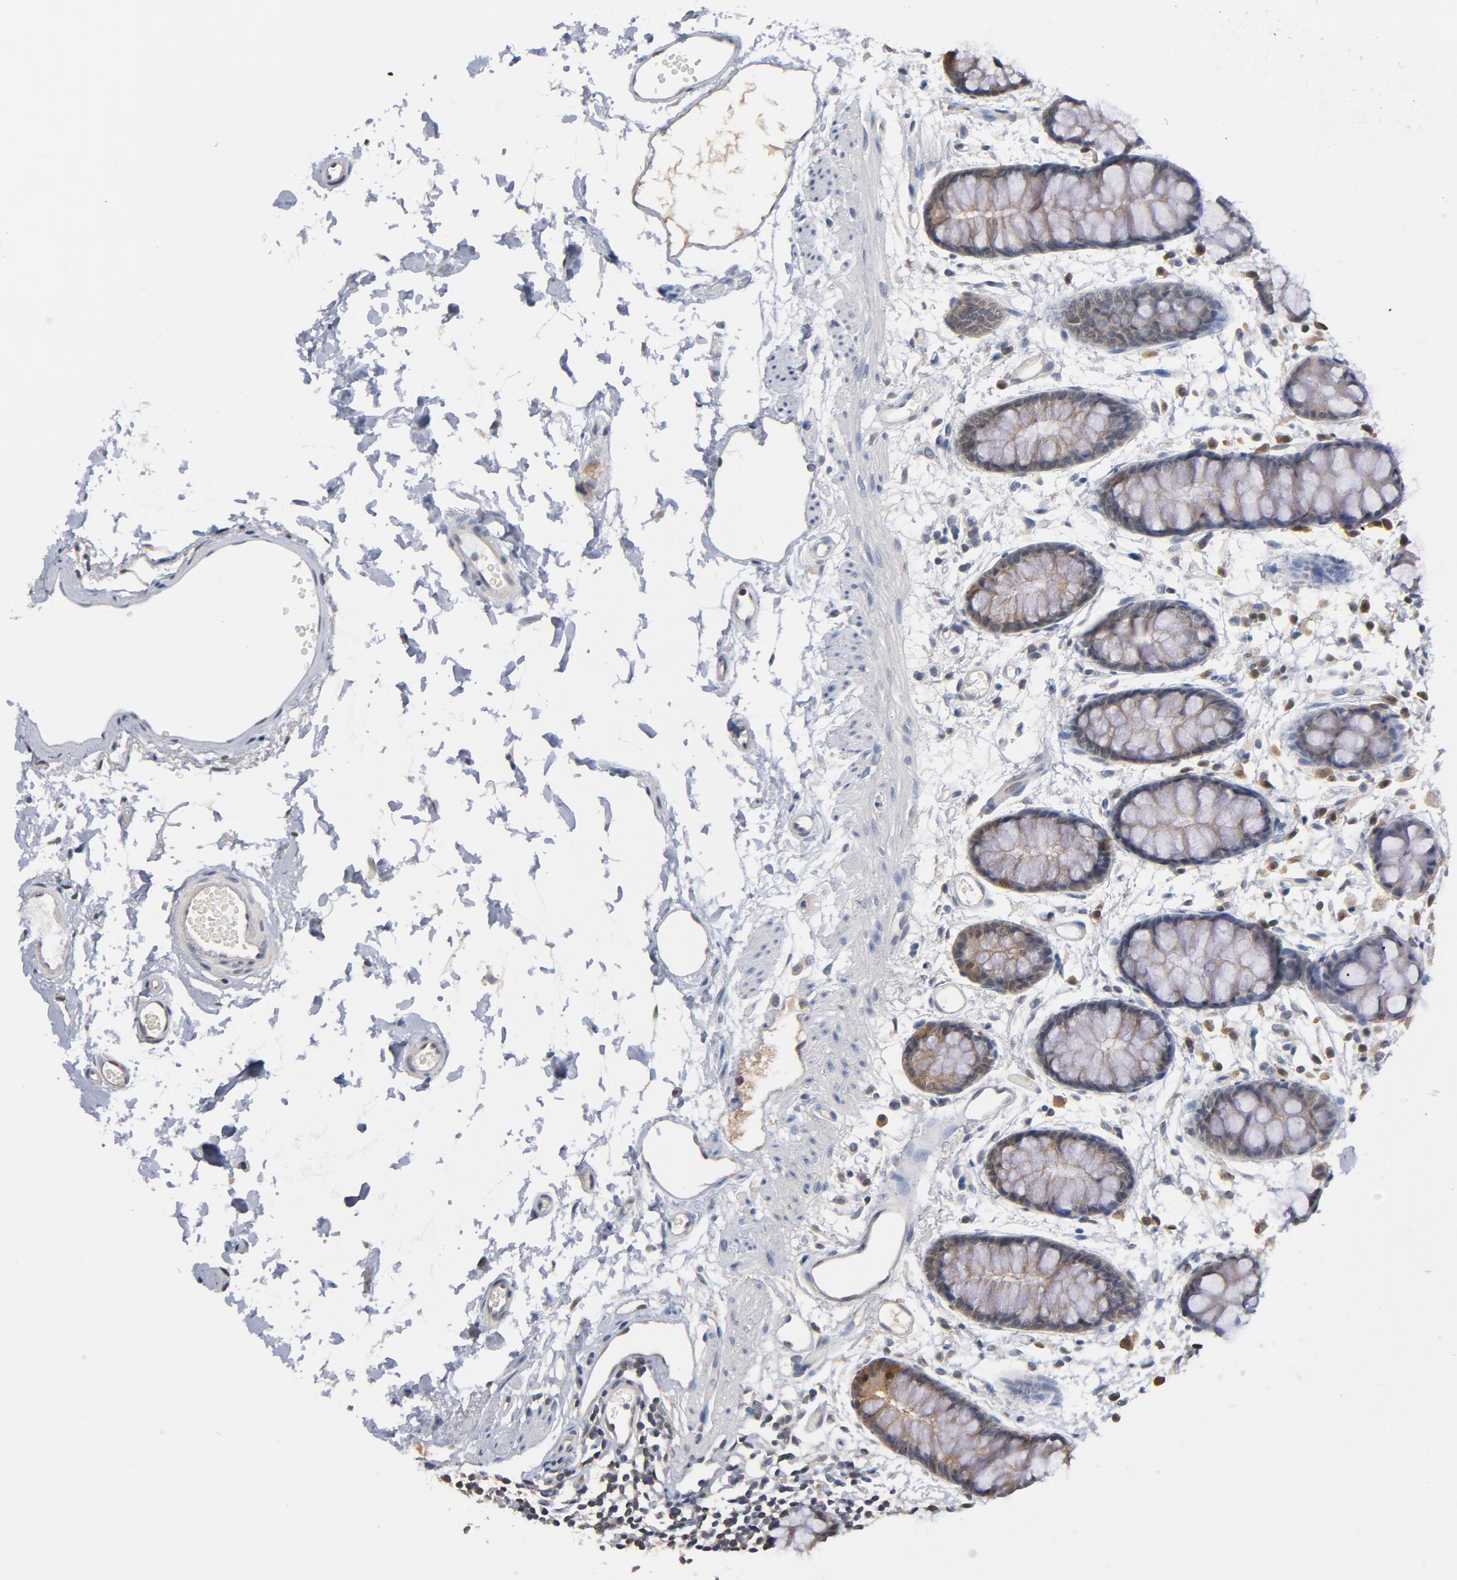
{"staining": {"intensity": "moderate", "quantity": ">75%", "location": "cytoplasmic/membranous"}, "tissue": "rectum", "cell_type": "Glandular cells", "image_type": "normal", "snomed": [{"axis": "morphology", "description": "Normal tissue, NOS"}, {"axis": "topography", "description": "Rectum"}], "caption": "Protein expression by IHC exhibits moderate cytoplasmic/membranous staining in approximately >75% of glandular cells in benign rectum. The protein of interest is stained brown, and the nuclei are stained in blue (DAB IHC with brightfield microscopy, high magnification).", "gene": "MIF", "patient": {"sex": "female", "age": 66}}